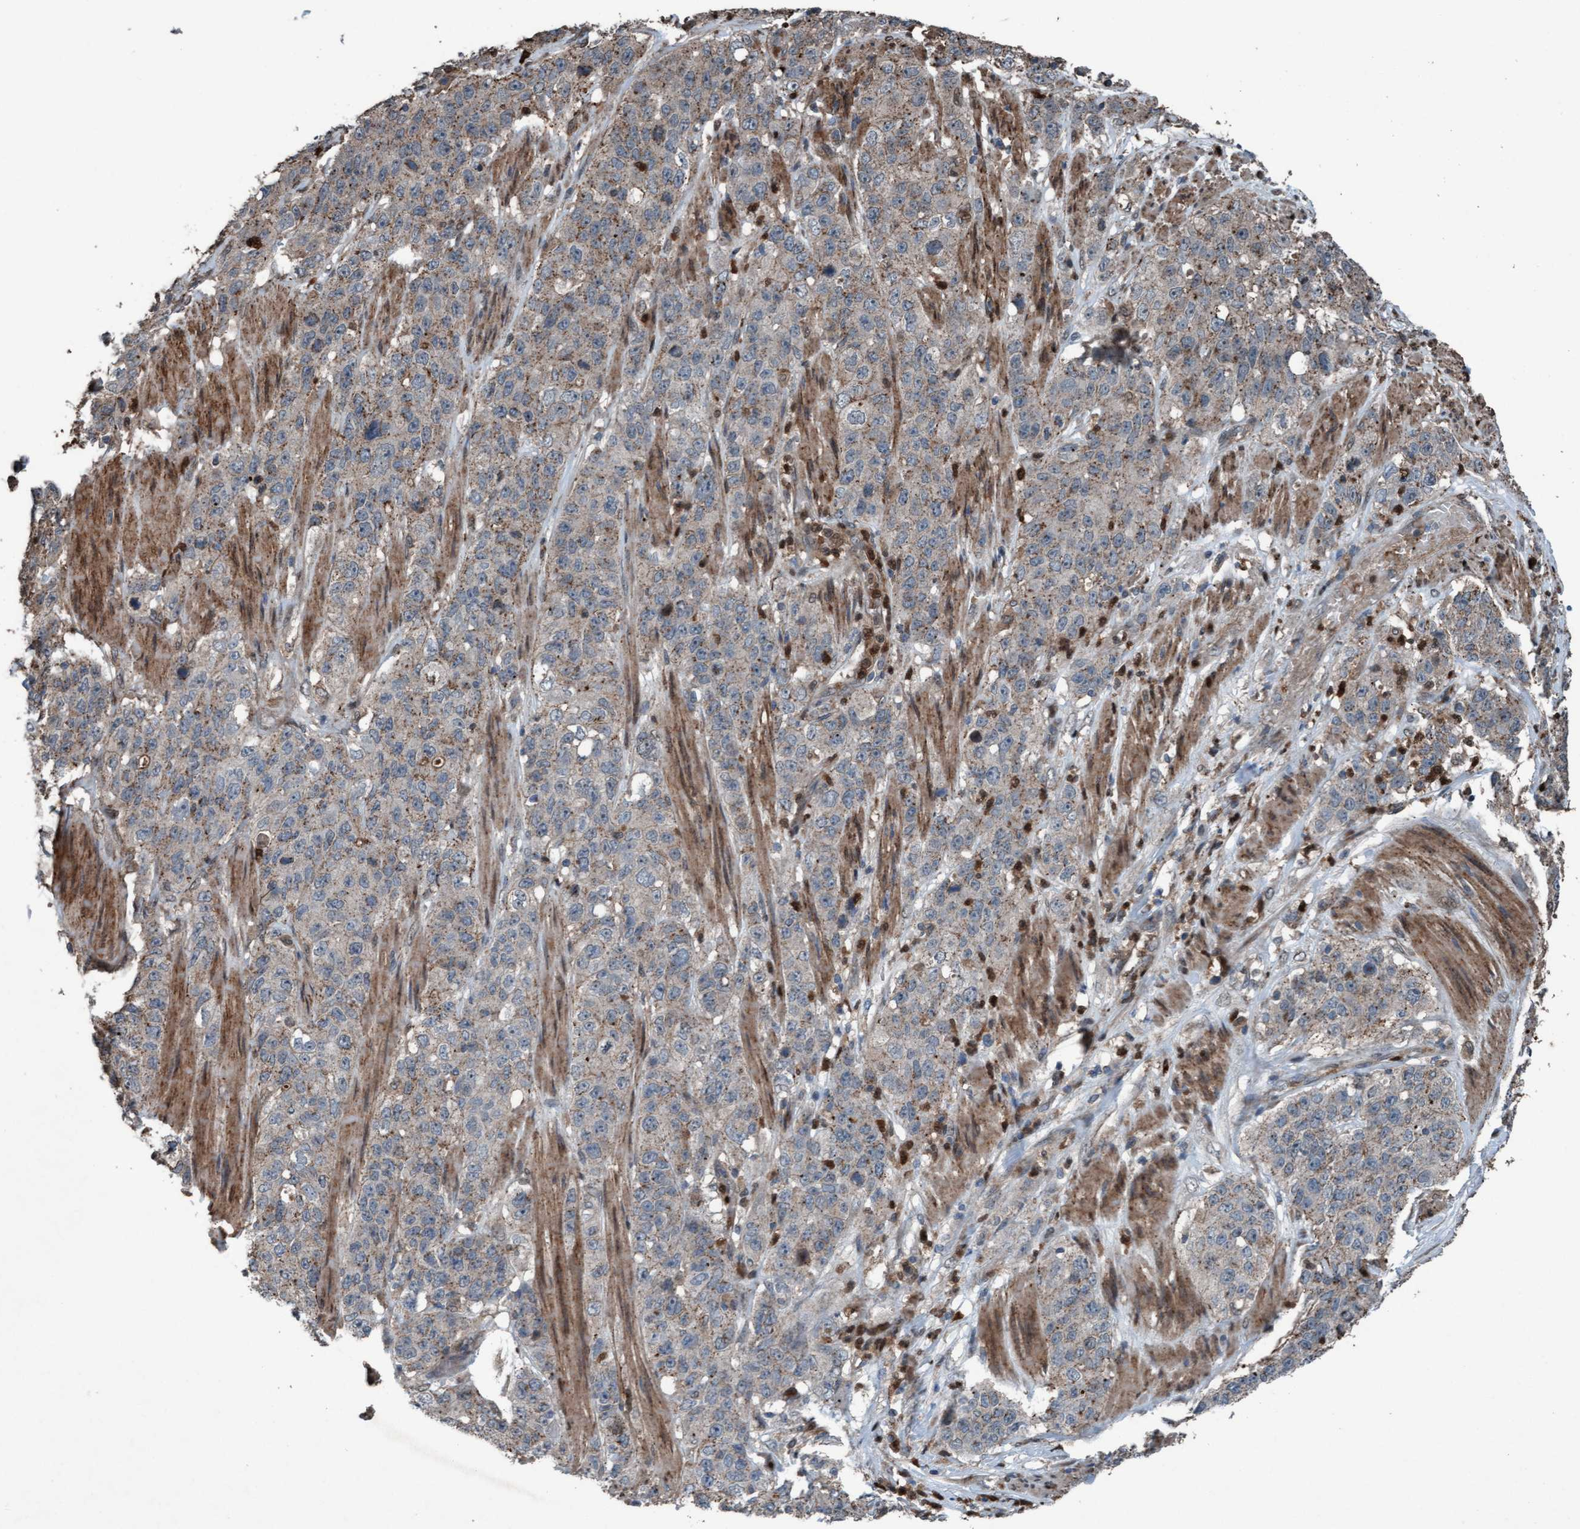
{"staining": {"intensity": "weak", "quantity": ">75%", "location": "cytoplasmic/membranous"}, "tissue": "stomach cancer", "cell_type": "Tumor cells", "image_type": "cancer", "snomed": [{"axis": "morphology", "description": "Adenocarcinoma, NOS"}, {"axis": "topography", "description": "Stomach"}], "caption": "Stomach cancer (adenocarcinoma) stained with a protein marker displays weak staining in tumor cells.", "gene": "PLXNB2", "patient": {"sex": "male", "age": 48}}